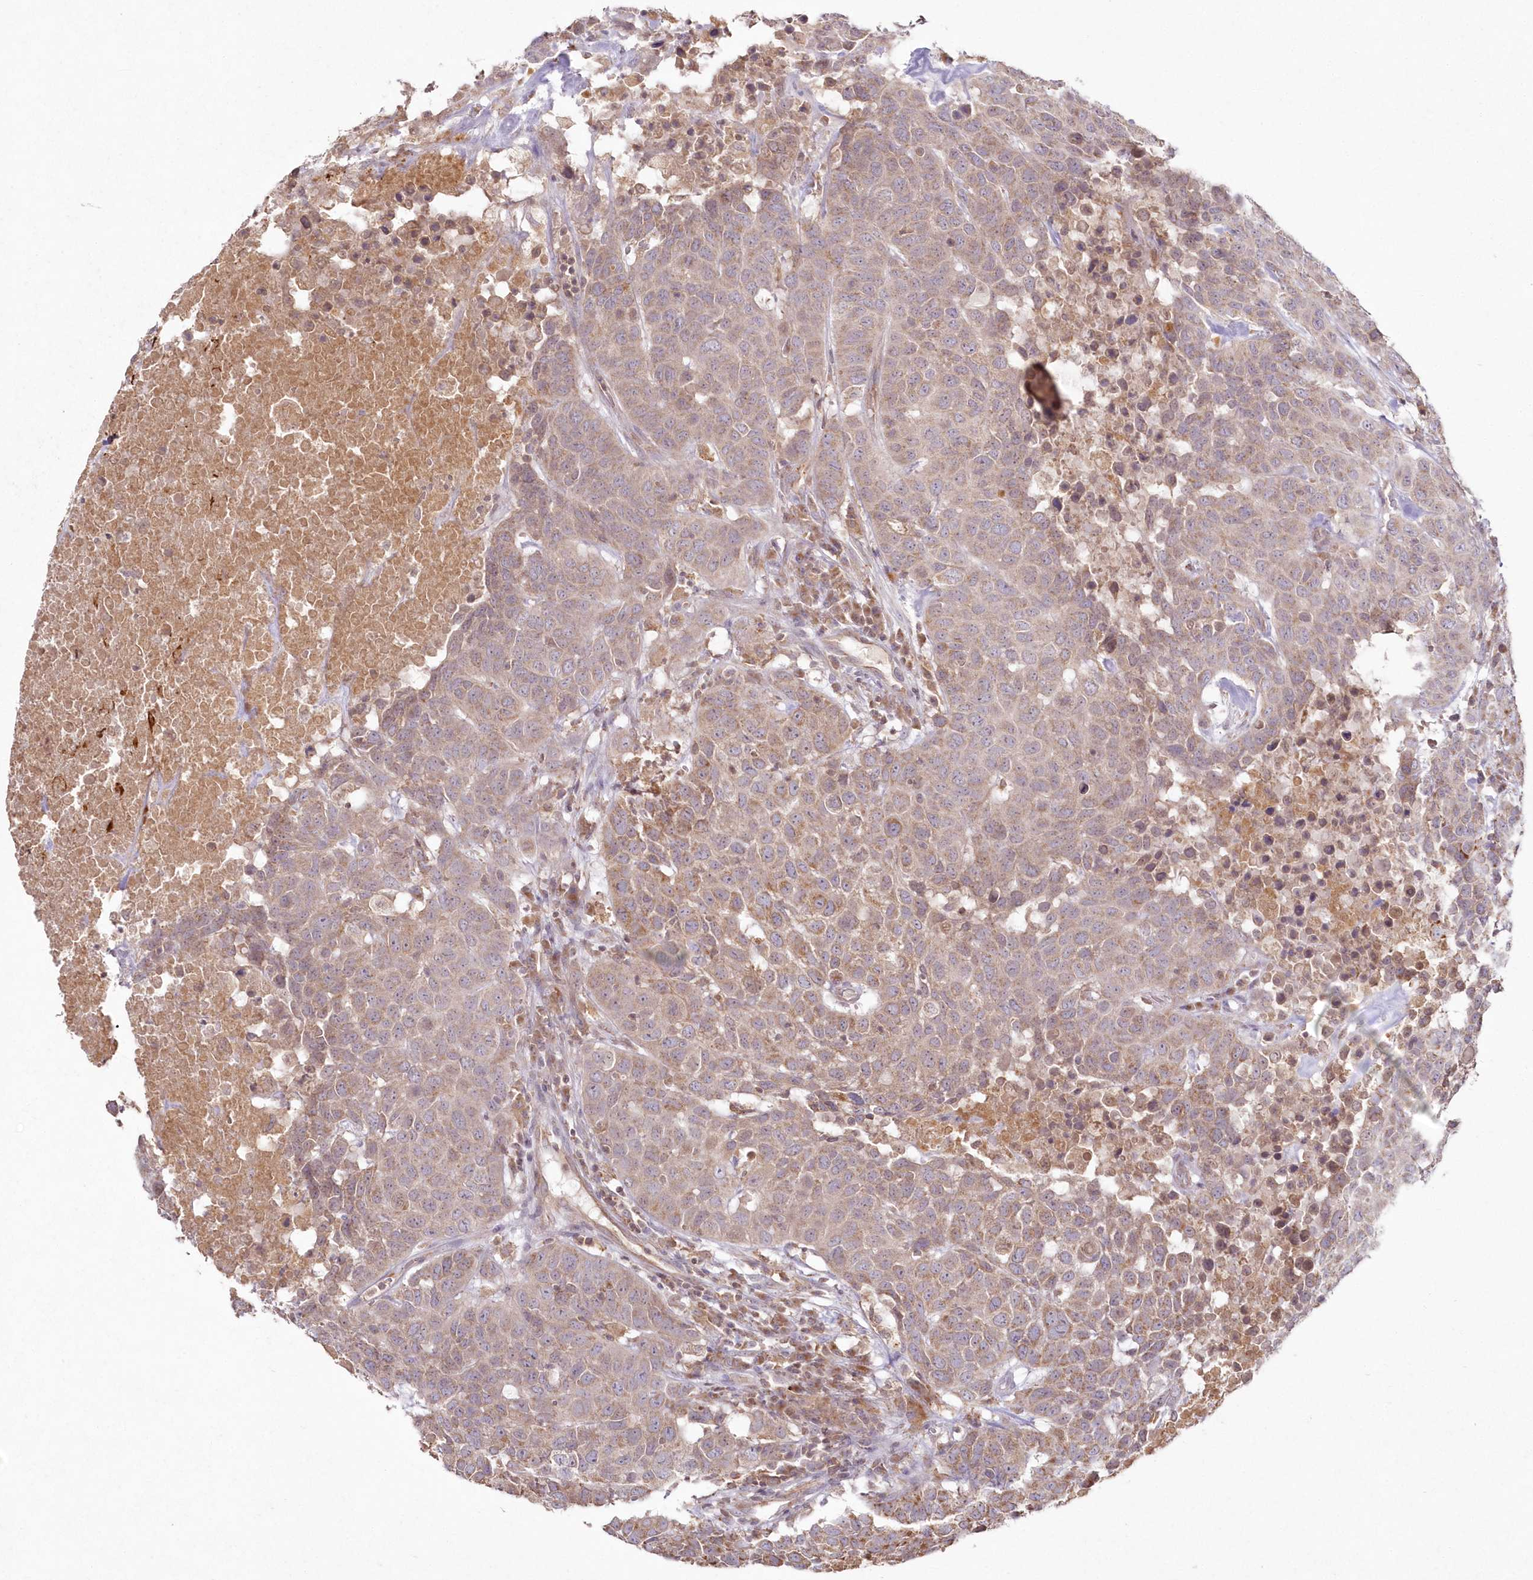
{"staining": {"intensity": "moderate", "quantity": "25%-75%", "location": "cytoplasmic/membranous"}, "tissue": "head and neck cancer", "cell_type": "Tumor cells", "image_type": "cancer", "snomed": [{"axis": "morphology", "description": "Squamous cell carcinoma, NOS"}, {"axis": "topography", "description": "Head-Neck"}], "caption": "Immunohistochemistry (IHC) (DAB (3,3'-diaminobenzidine)) staining of head and neck cancer exhibits moderate cytoplasmic/membranous protein expression in about 25%-75% of tumor cells. Using DAB (3,3'-diaminobenzidine) (brown) and hematoxylin (blue) stains, captured at high magnification using brightfield microscopy.", "gene": "ARSB", "patient": {"sex": "male", "age": 66}}